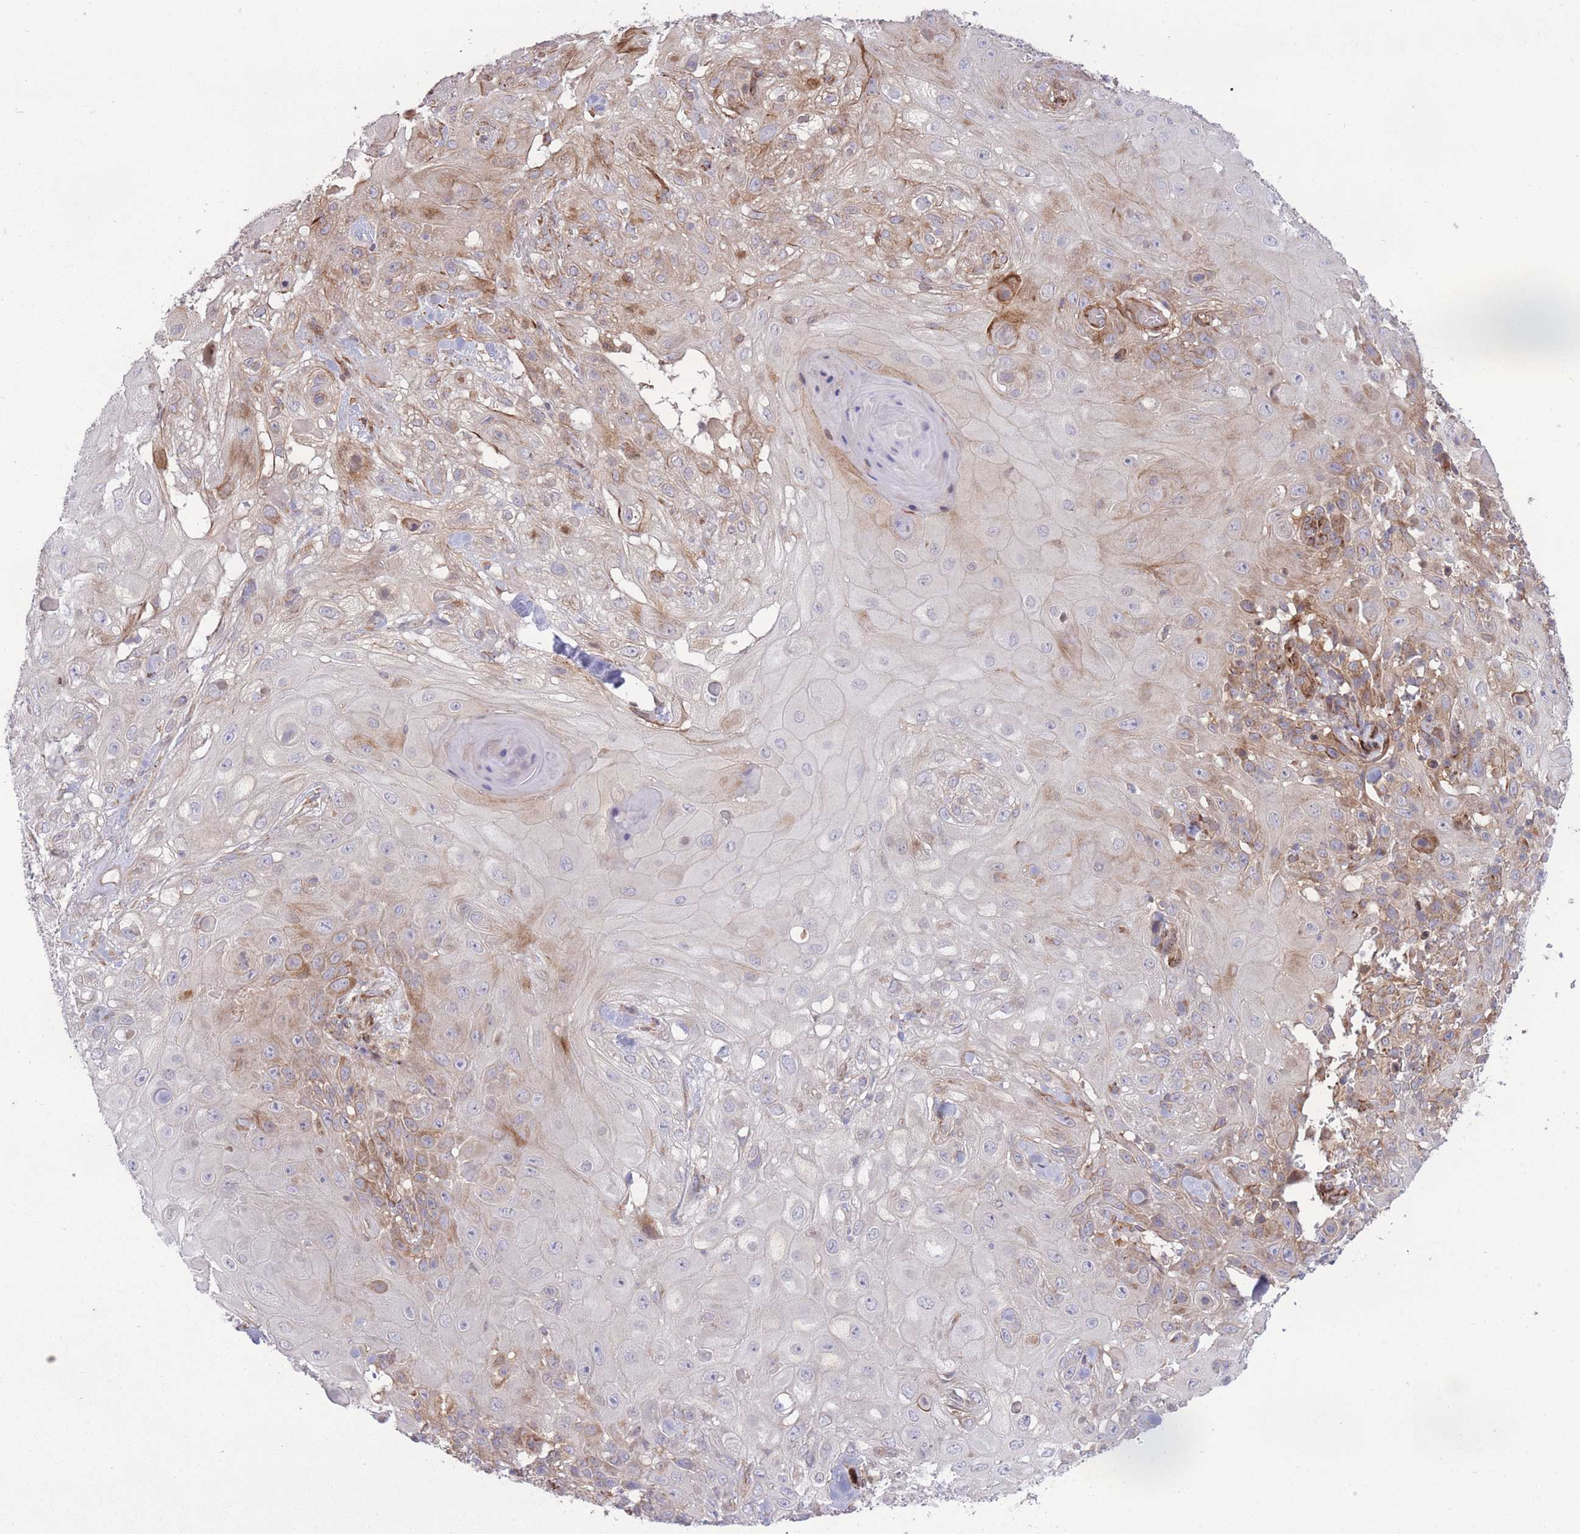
{"staining": {"intensity": "moderate", "quantity": "25%-75%", "location": "cytoplasmic/membranous"}, "tissue": "skin cancer", "cell_type": "Tumor cells", "image_type": "cancer", "snomed": [{"axis": "morphology", "description": "Normal tissue, NOS"}, {"axis": "morphology", "description": "Squamous cell carcinoma, NOS"}, {"axis": "topography", "description": "Skin"}, {"axis": "topography", "description": "Cartilage tissue"}], "caption": "Immunohistochemical staining of skin cancer exhibits moderate cytoplasmic/membranous protein positivity in about 25%-75% of tumor cells.", "gene": "CISH", "patient": {"sex": "female", "age": 79}}